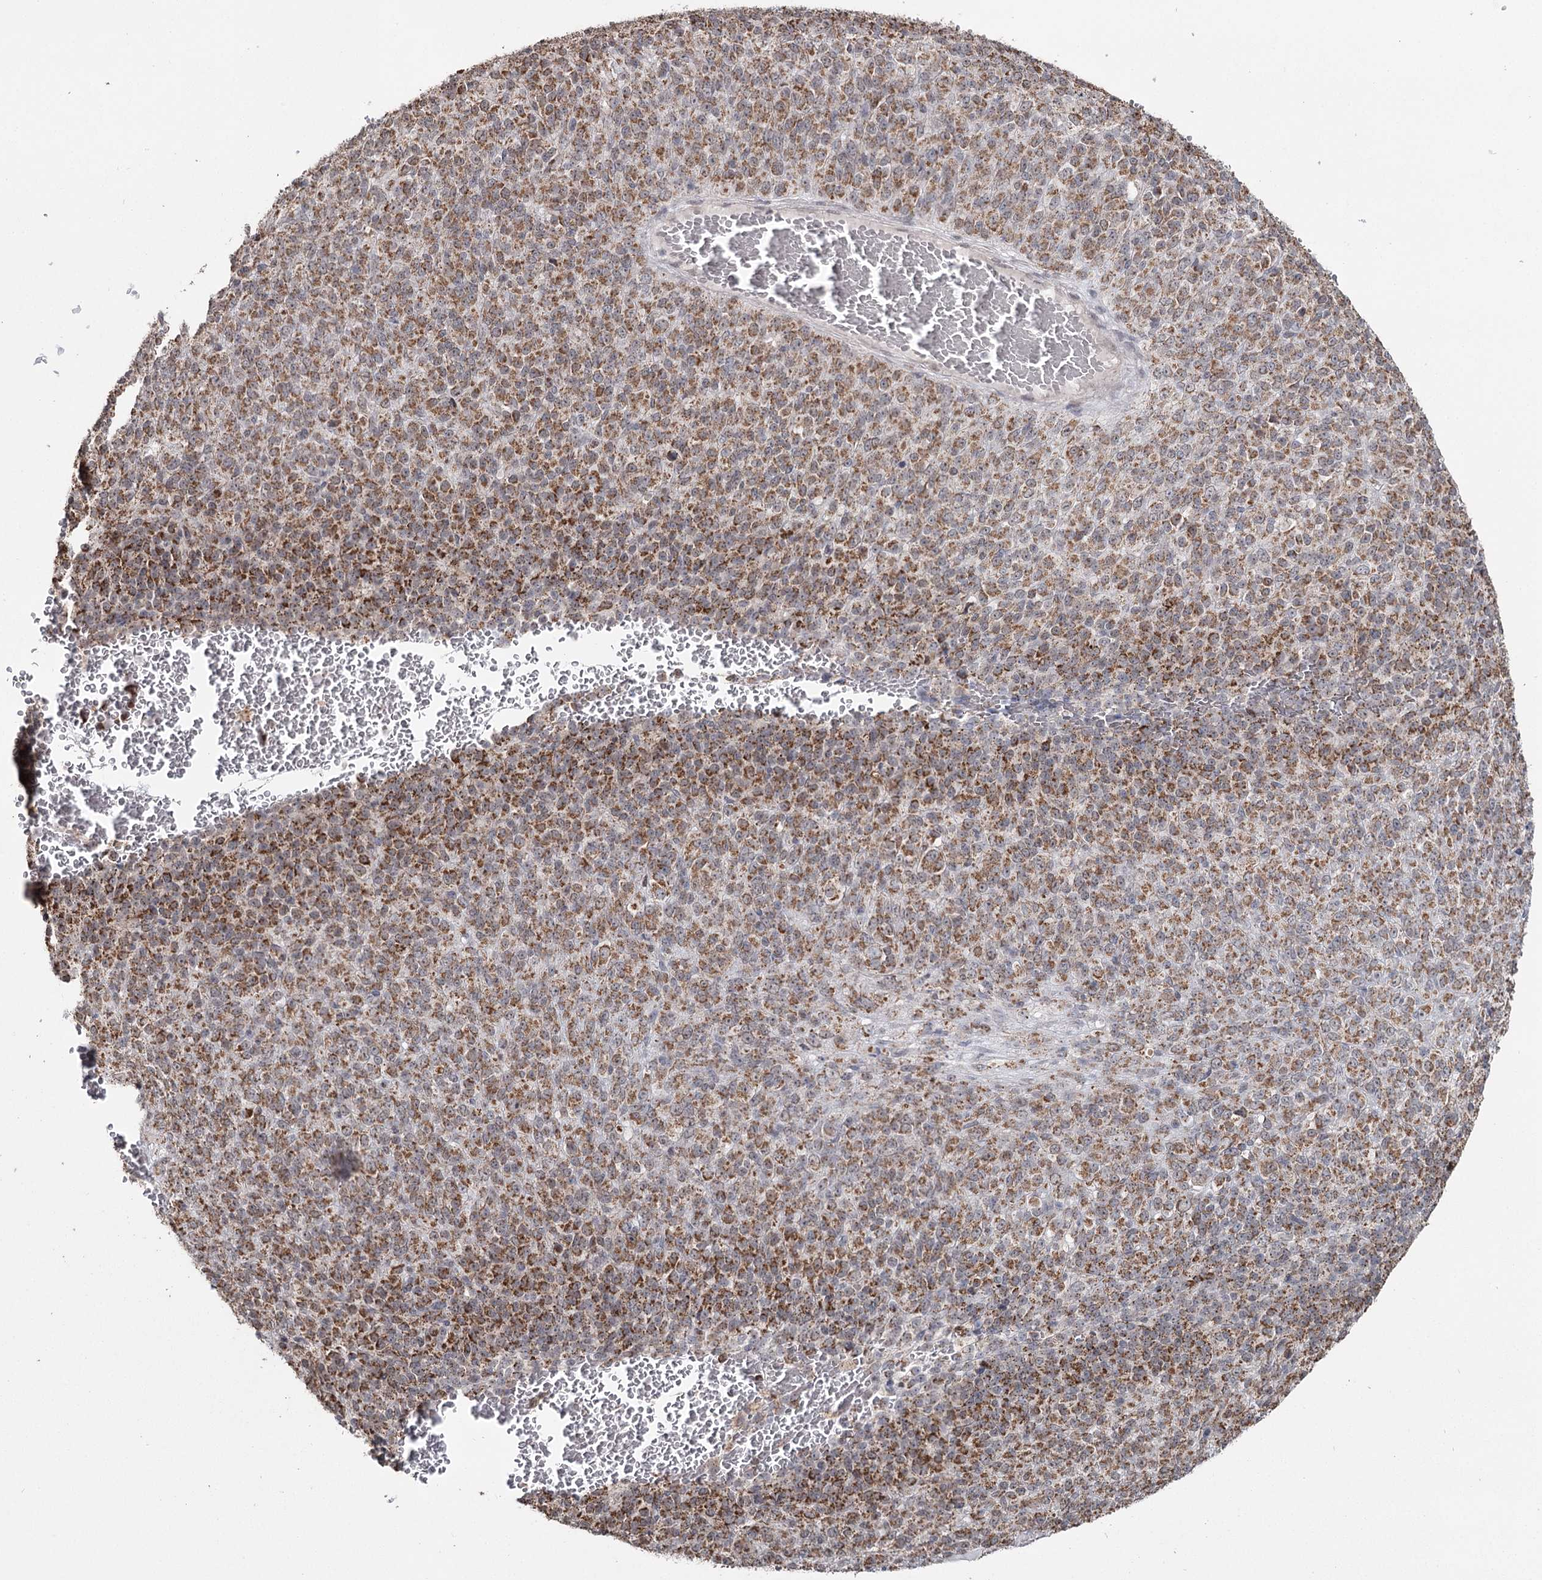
{"staining": {"intensity": "moderate", "quantity": ">75%", "location": "cytoplasmic/membranous"}, "tissue": "melanoma", "cell_type": "Tumor cells", "image_type": "cancer", "snomed": [{"axis": "morphology", "description": "Malignant melanoma, Metastatic site"}, {"axis": "topography", "description": "Brain"}], "caption": "High-magnification brightfield microscopy of malignant melanoma (metastatic site) stained with DAB (brown) and counterstained with hematoxylin (blue). tumor cells exhibit moderate cytoplasmic/membranous expression is appreciated in about>75% of cells. (DAB IHC with brightfield microscopy, high magnification).", "gene": "PDHX", "patient": {"sex": "female", "age": 56}}